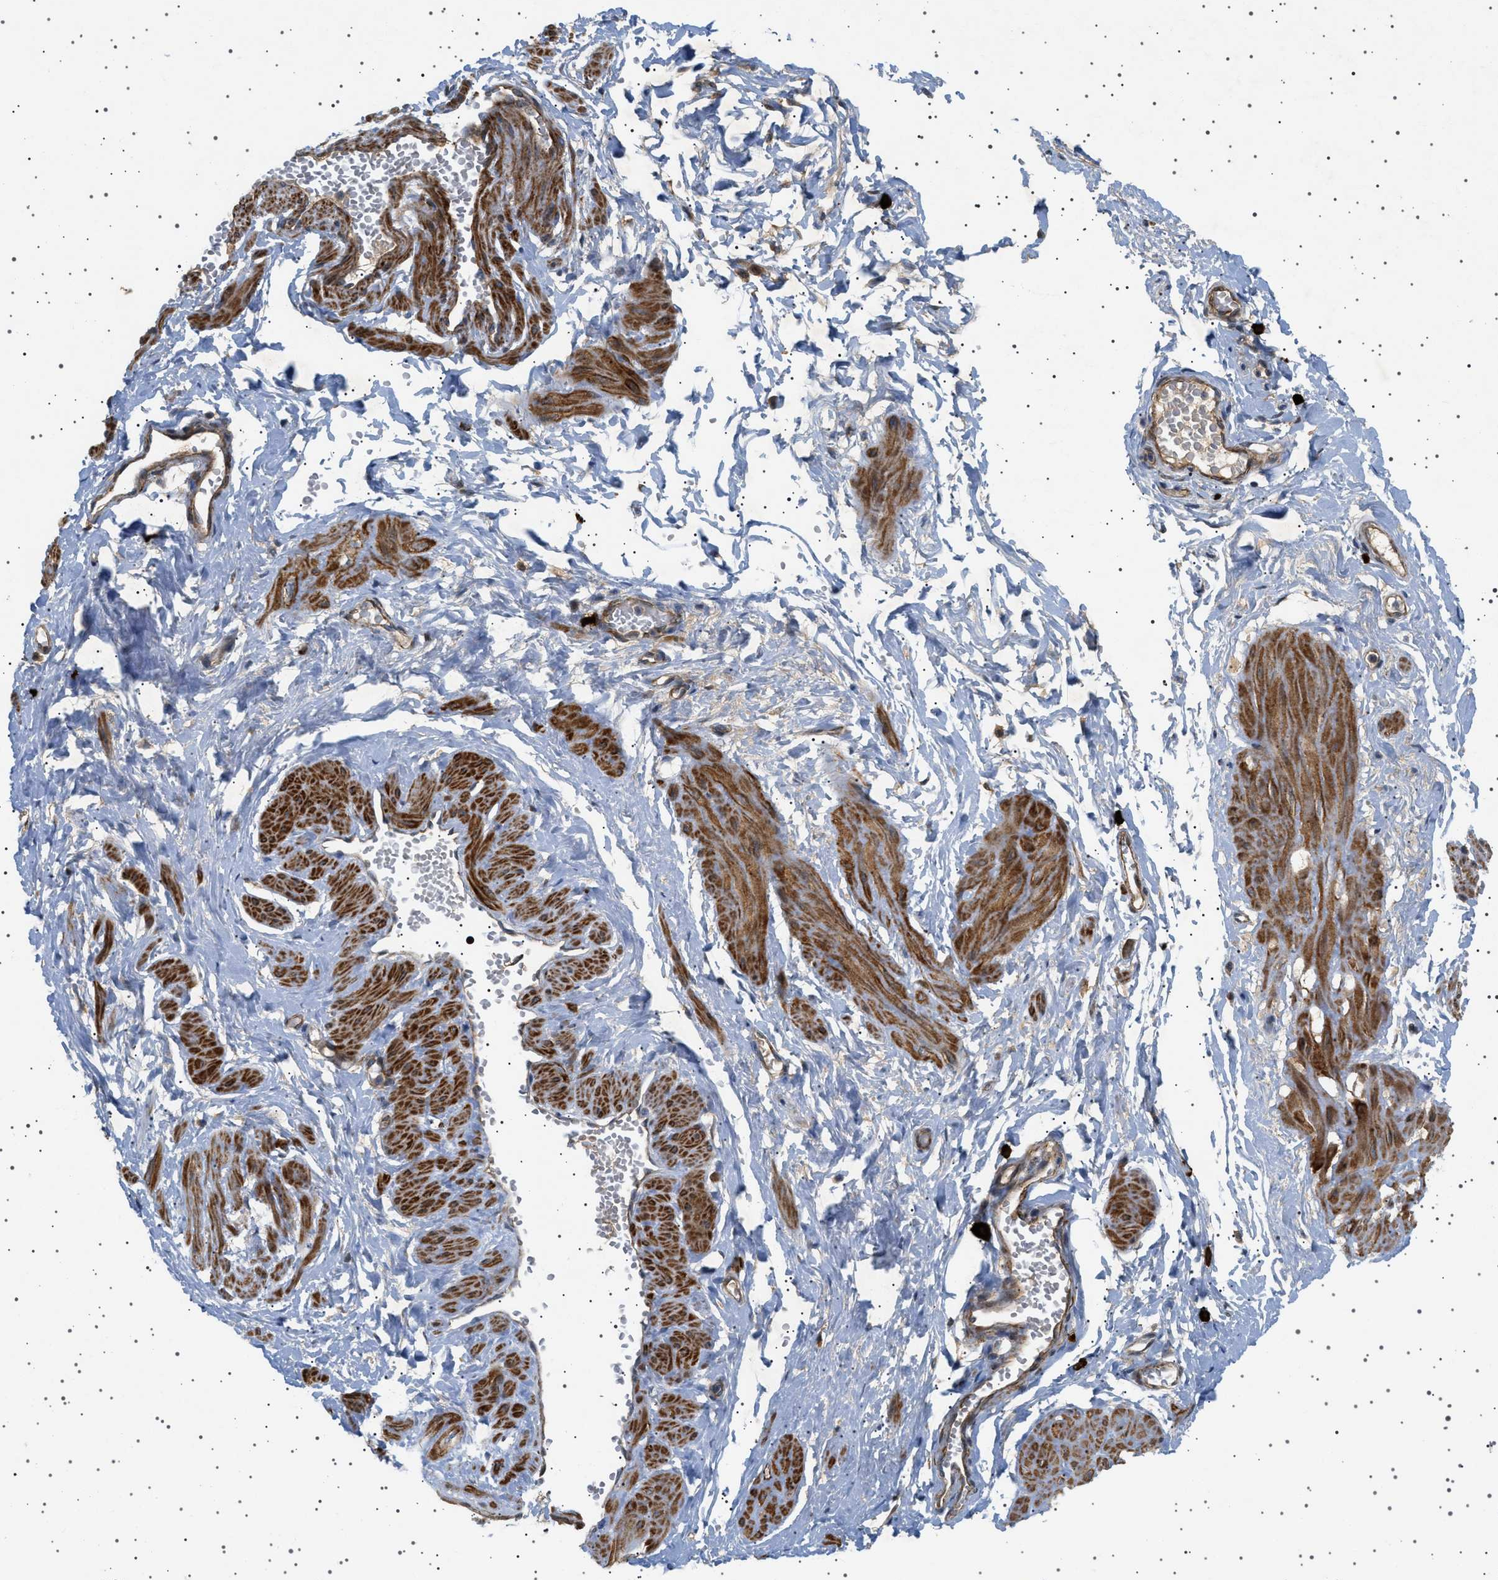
{"staining": {"intensity": "negative", "quantity": "none", "location": "none"}, "tissue": "adipose tissue", "cell_type": "Adipocytes", "image_type": "normal", "snomed": [{"axis": "morphology", "description": "Normal tissue, NOS"}, {"axis": "topography", "description": "Soft tissue"}, {"axis": "topography", "description": "Vascular tissue"}], "caption": "Protein analysis of benign adipose tissue demonstrates no significant positivity in adipocytes.", "gene": "CCDC186", "patient": {"sex": "female", "age": 35}}